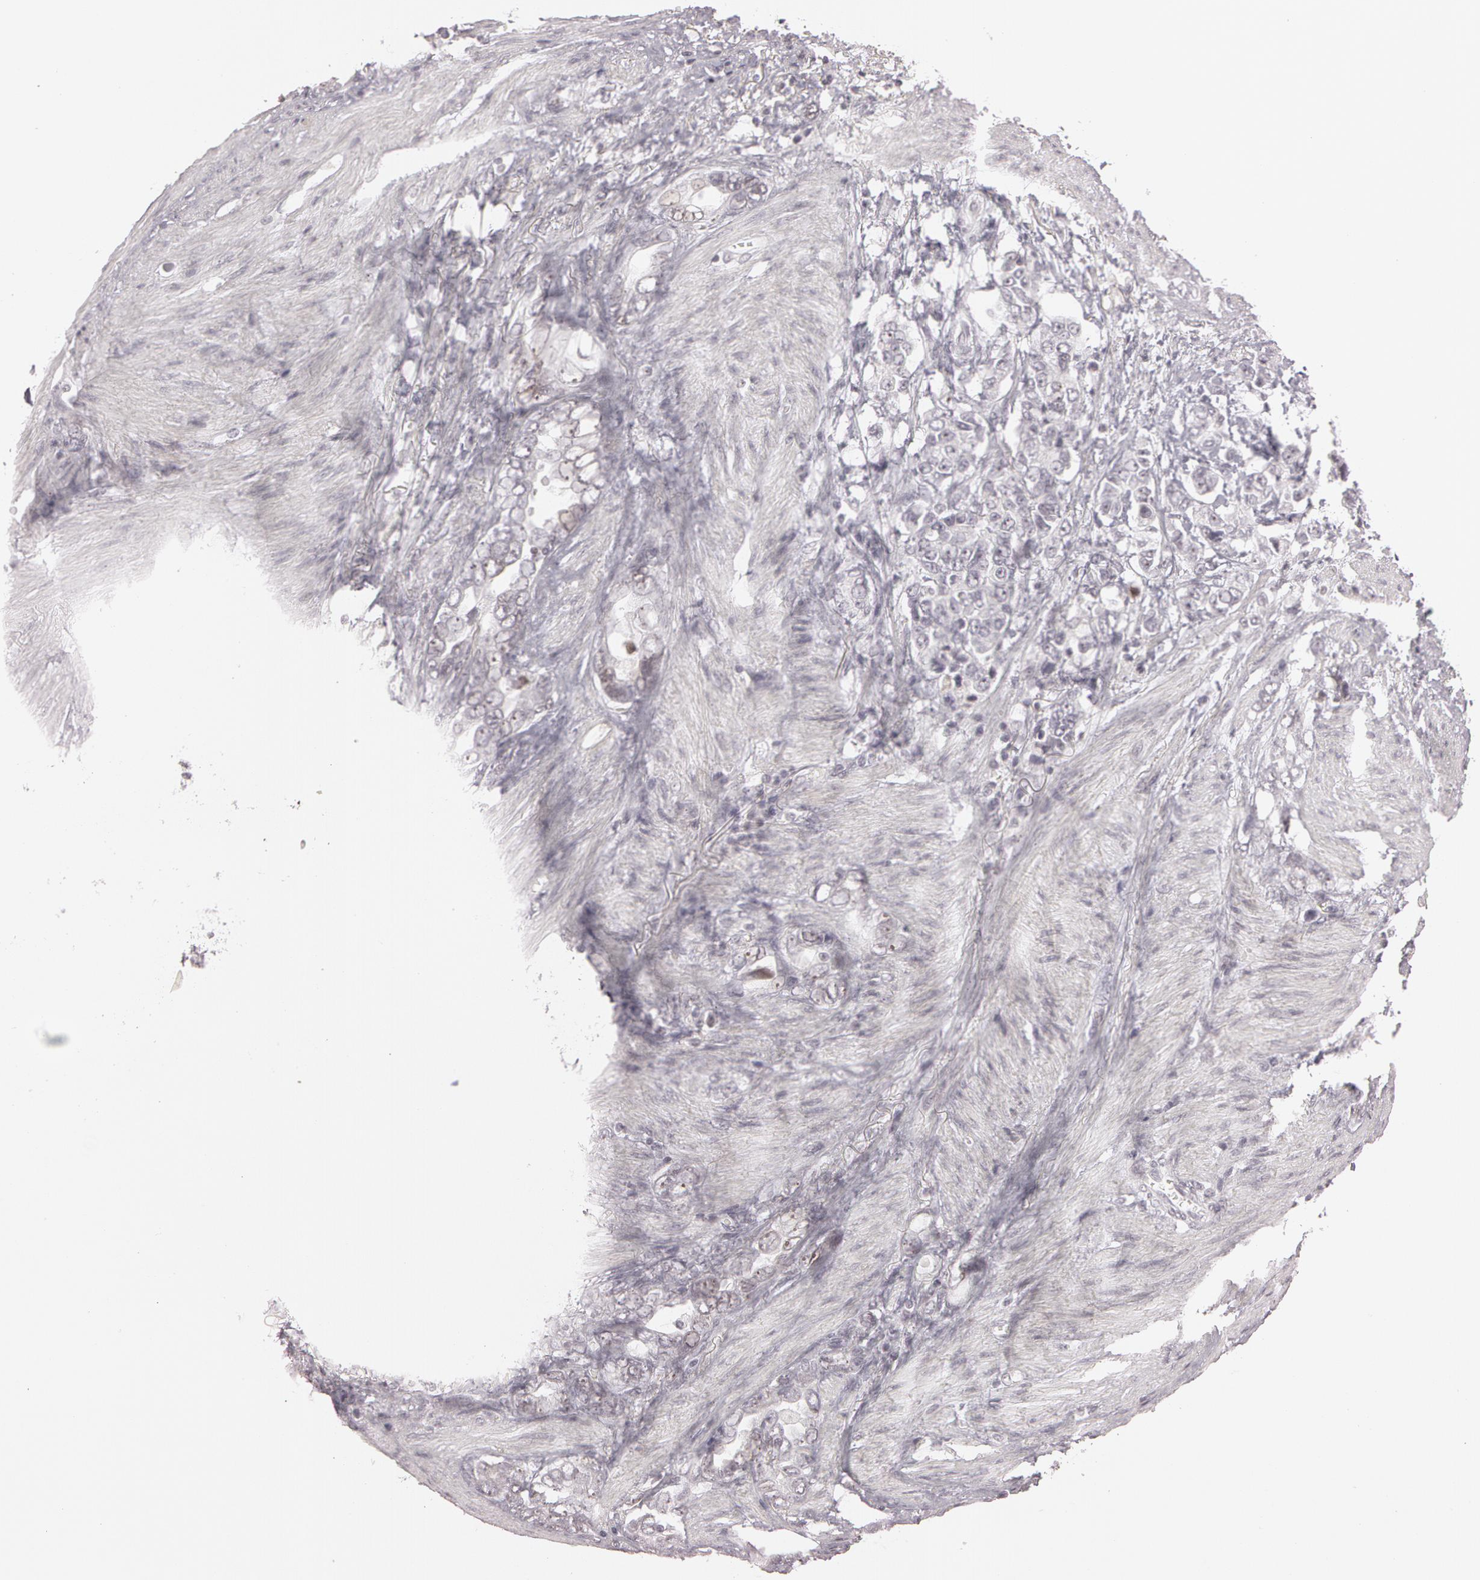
{"staining": {"intensity": "moderate", "quantity": ">75%", "location": "nuclear"}, "tissue": "stomach cancer", "cell_type": "Tumor cells", "image_type": "cancer", "snomed": [{"axis": "morphology", "description": "Adenocarcinoma, NOS"}, {"axis": "topography", "description": "Stomach"}], "caption": "A medium amount of moderate nuclear positivity is present in about >75% of tumor cells in stomach adenocarcinoma tissue.", "gene": "FBL", "patient": {"sex": "male", "age": 78}}